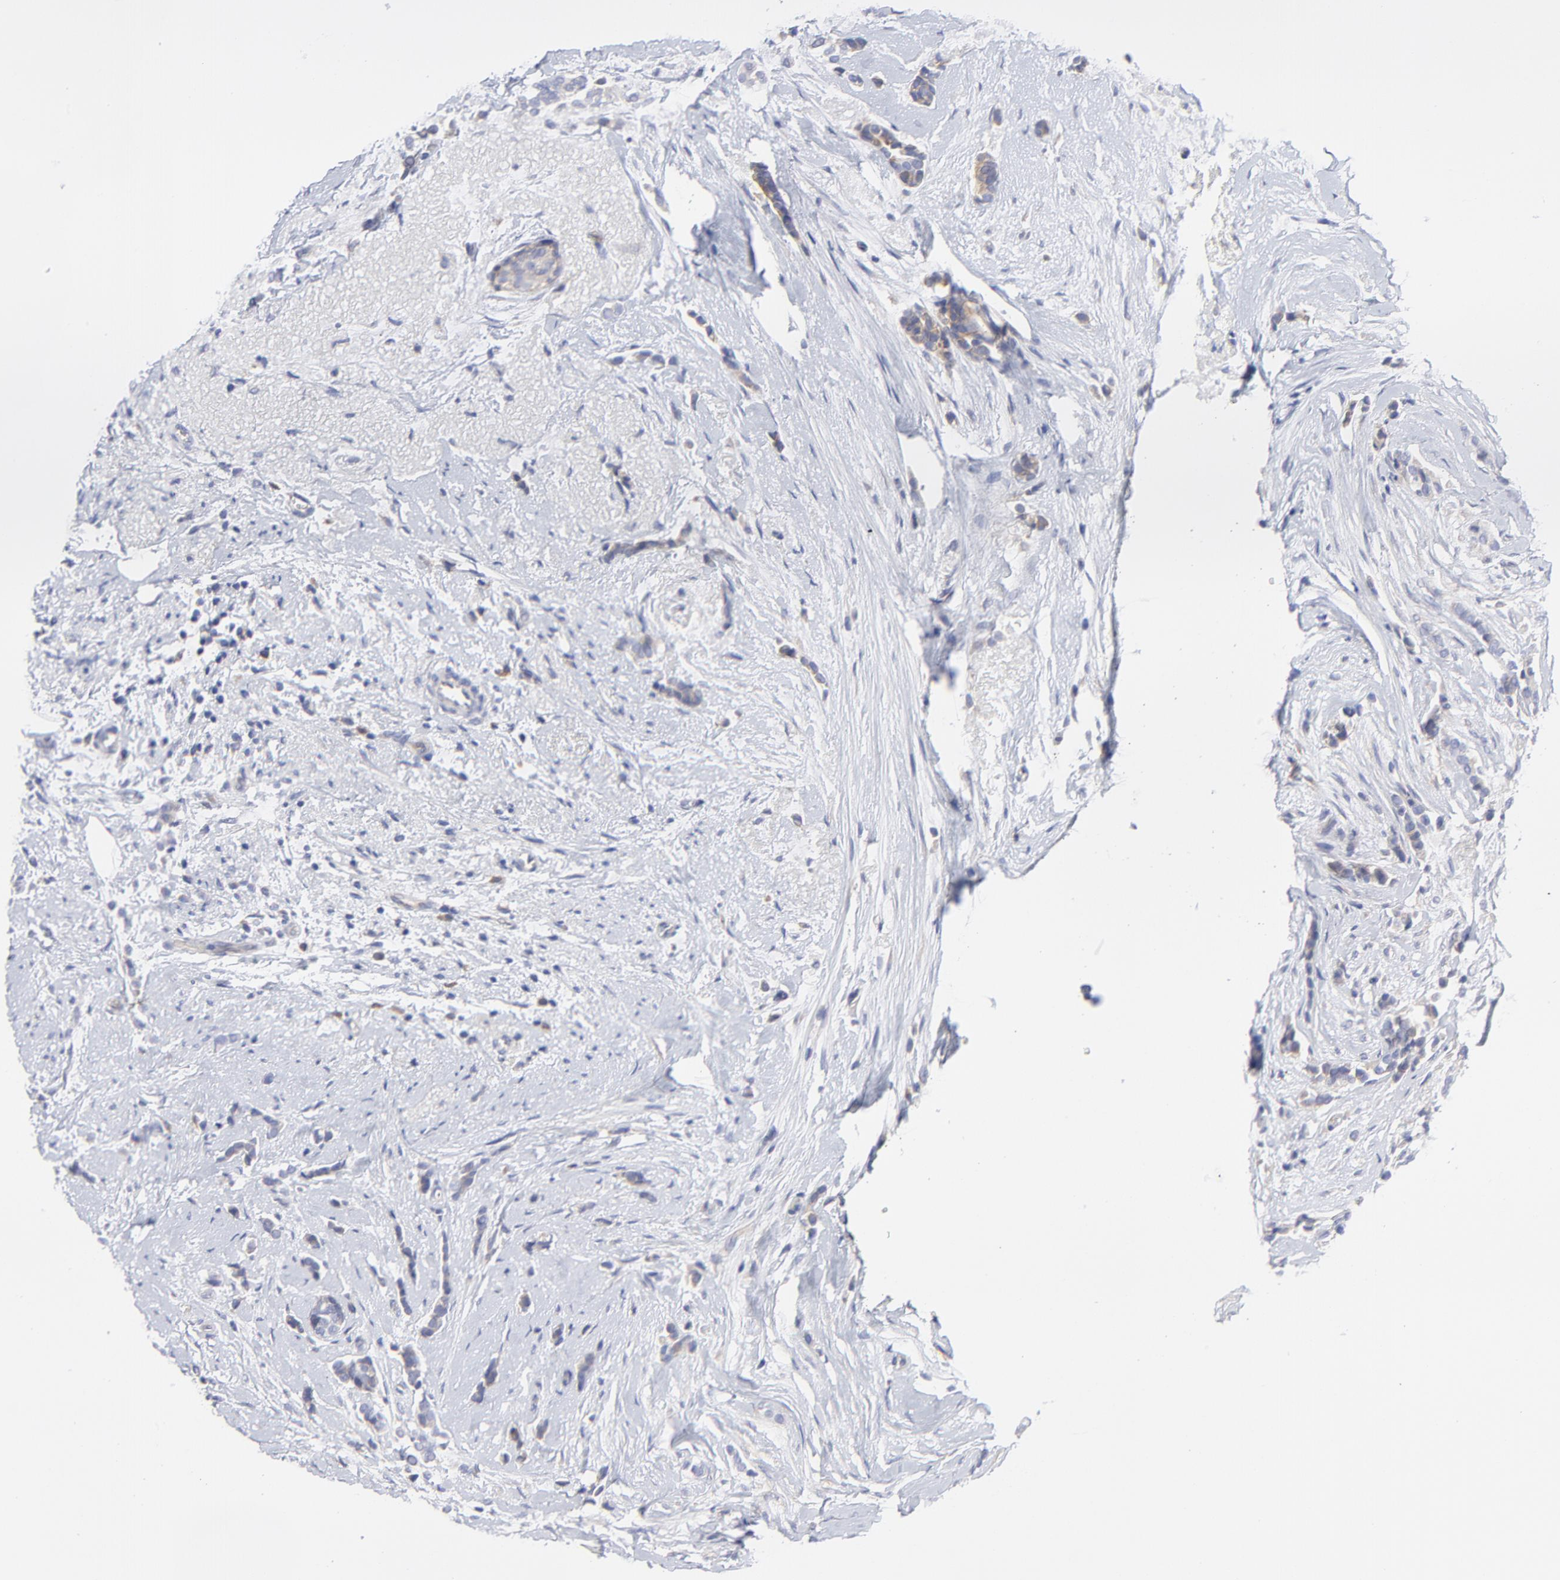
{"staining": {"intensity": "moderate", "quantity": ">75%", "location": "cytoplasmic/membranous"}, "tissue": "breast cancer", "cell_type": "Tumor cells", "image_type": "cancer", "snomed": [{"axis": "morphology", "description": "Lobular carcinoma"}, {"axis": "topography", "description": "Breast"}], "caption": "Breast cancer (lobular carcinoma) stained for a protein exhibits moderate cytoplasmic/membranous positivity in tumor cells.", "gene": "MOSPD2", "patient": {"sex": "female", "age": 56}}